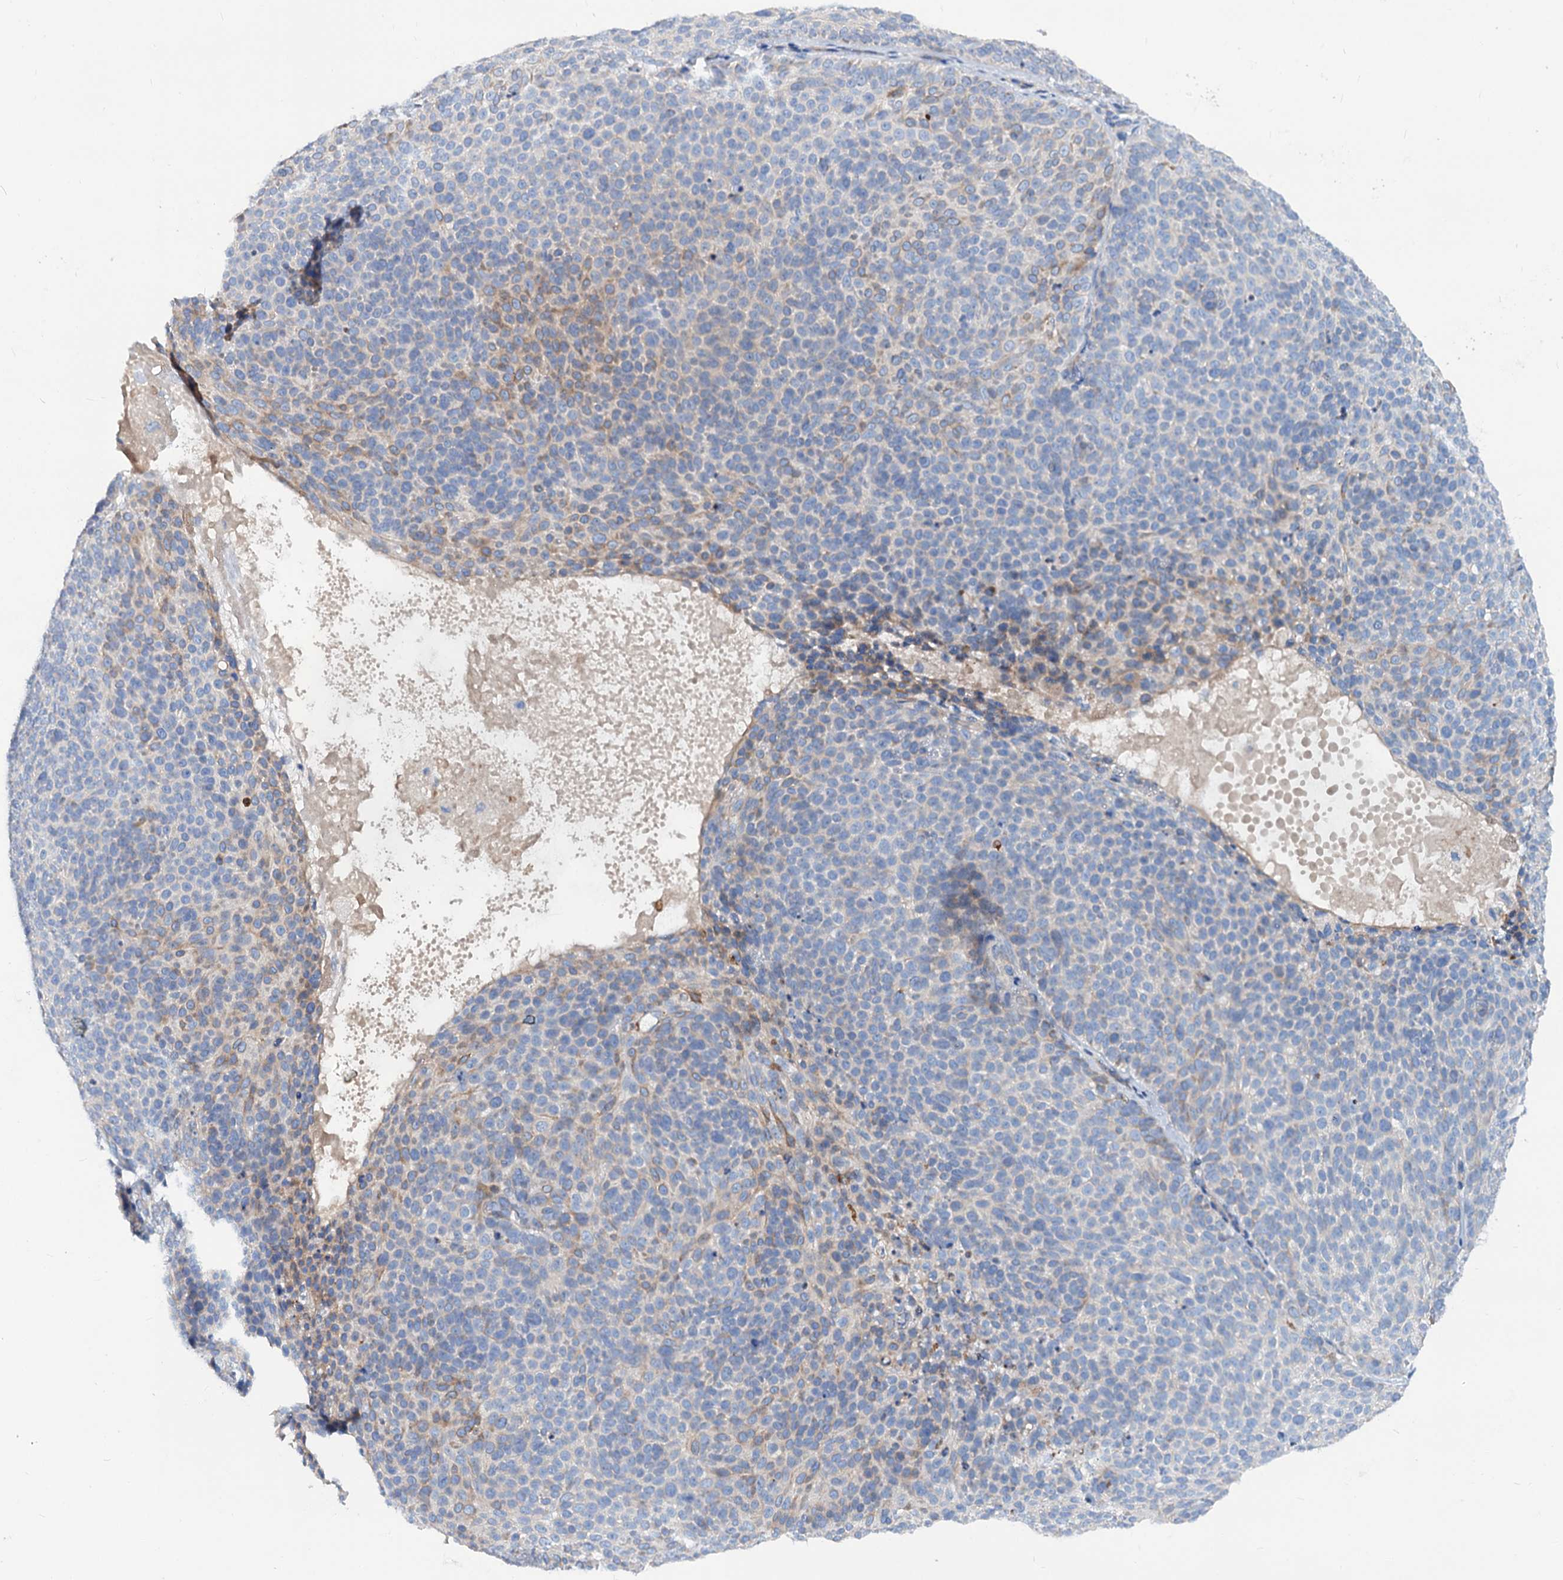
{"staining": {"intensity": "moderate", "quantity": "<25%", "location": "cytoplasmic/membranous"}, "tissue": "skin cancer", "cell_type": "Tumor cells", "image_type": "cancer", "snomed": [{"axis": "morphology", "description": "Basal cell carcinoma"}, {"axis": "topography", "description": "Skin"}], "caption": "Immunohistochemical staining of skin basal cell carcinoma reveals moderate cytoplasmic/membranous protein expression in approximately <25% of tumor cells.", "gene": "DYDC2", "patient": {"sex": "male", "age": 85}}